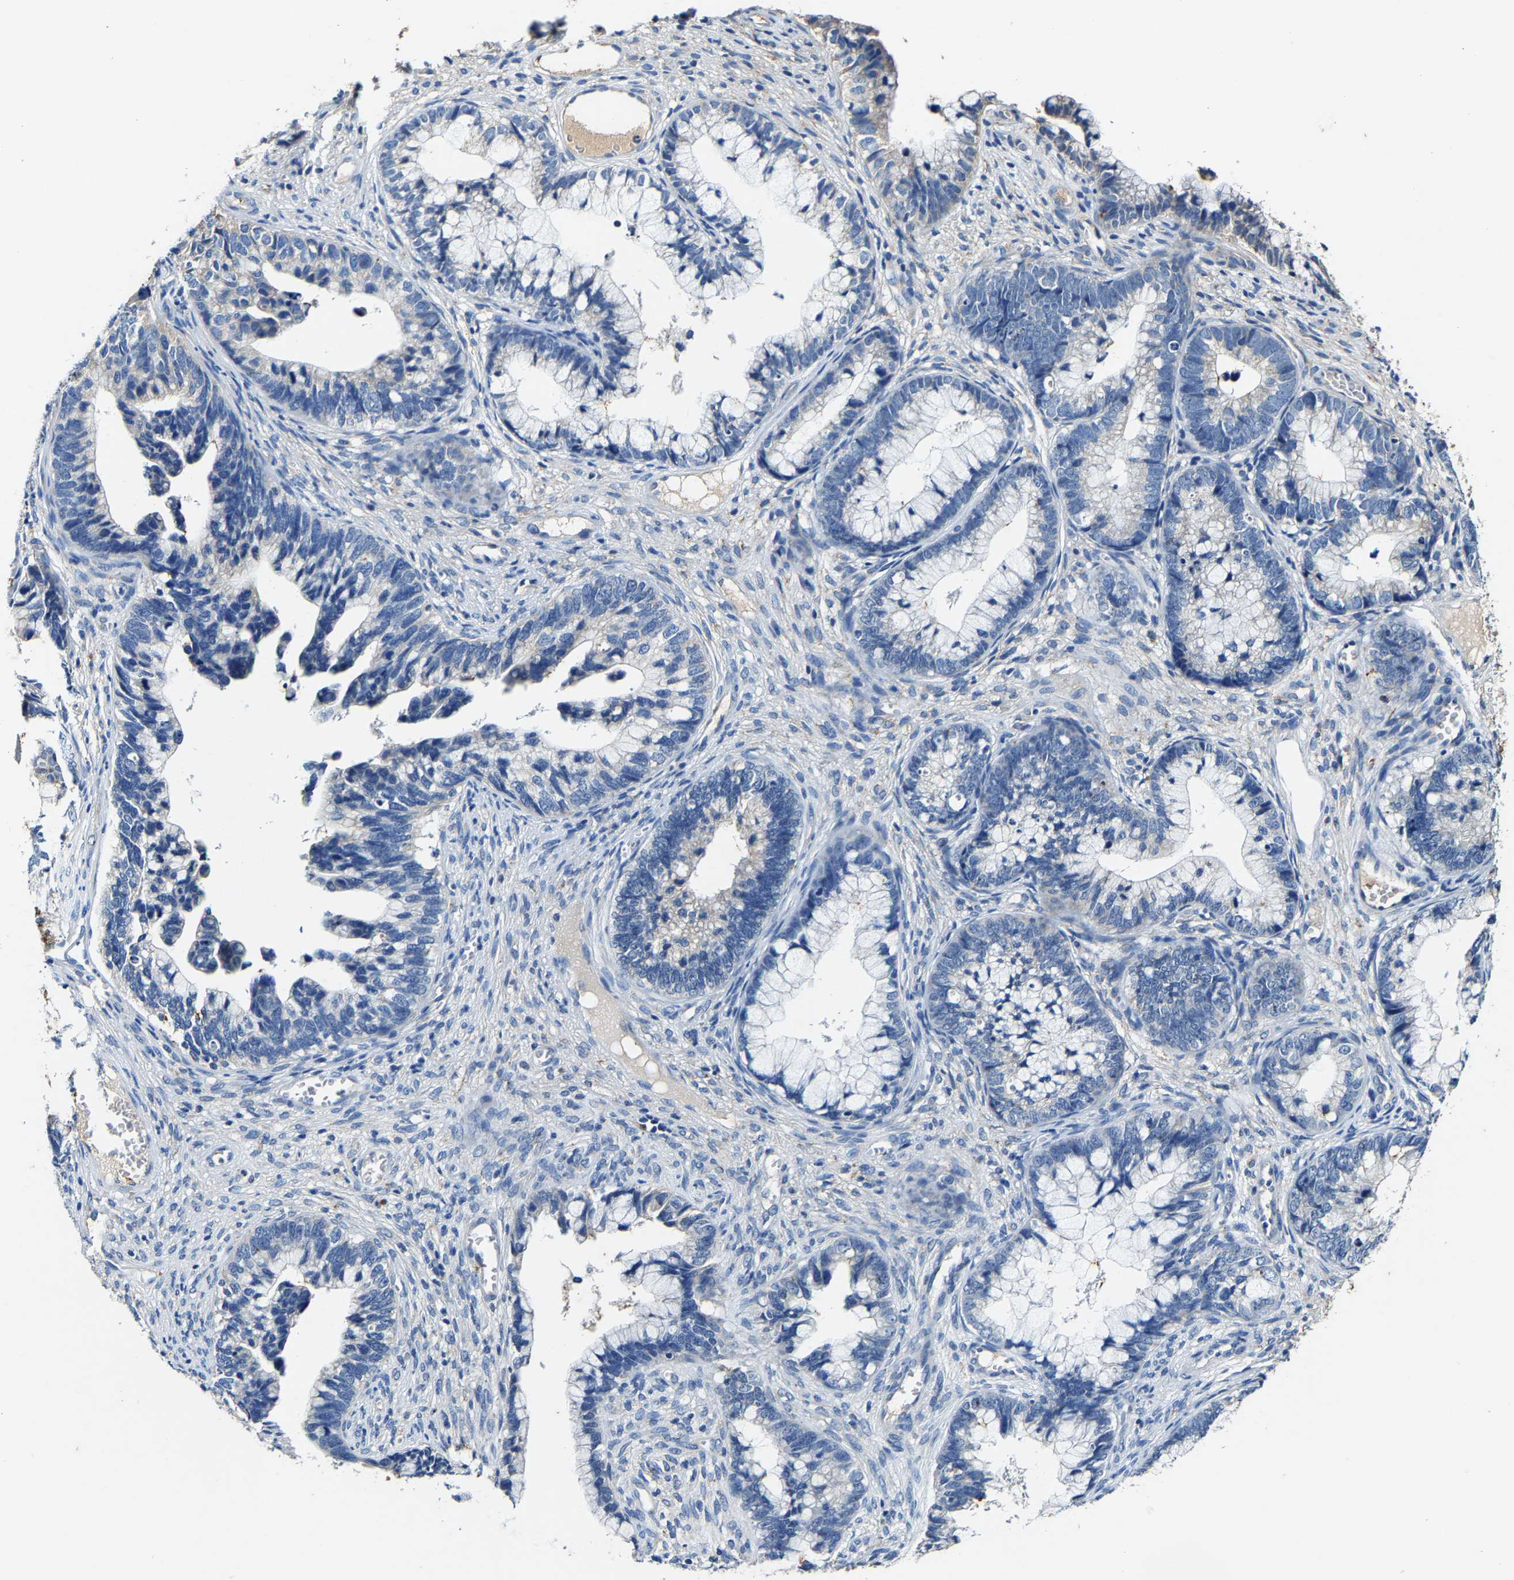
{"staining": {"intensity": "negative", "quantity": "none", "location": "none"}, "tissue": "cervical cancer", "cell_type": "Tumor cells", "image_type": "cancer", "snomed": [{"axis": "morphology", "description": "Adenocarcinoma, NOS"}, {"axis": "topography", "description": "Cervix"}], "caption": "High magnification brightfield microscopy of cervical cancer stained with DAB (3,3'-diaminobenzidine) (brown) and counterstained with hematoxylin (blue): tumor cells show no significant positivity.", "gene": "SLC25A25", "patient": {"sex": "female", "age": 44}}